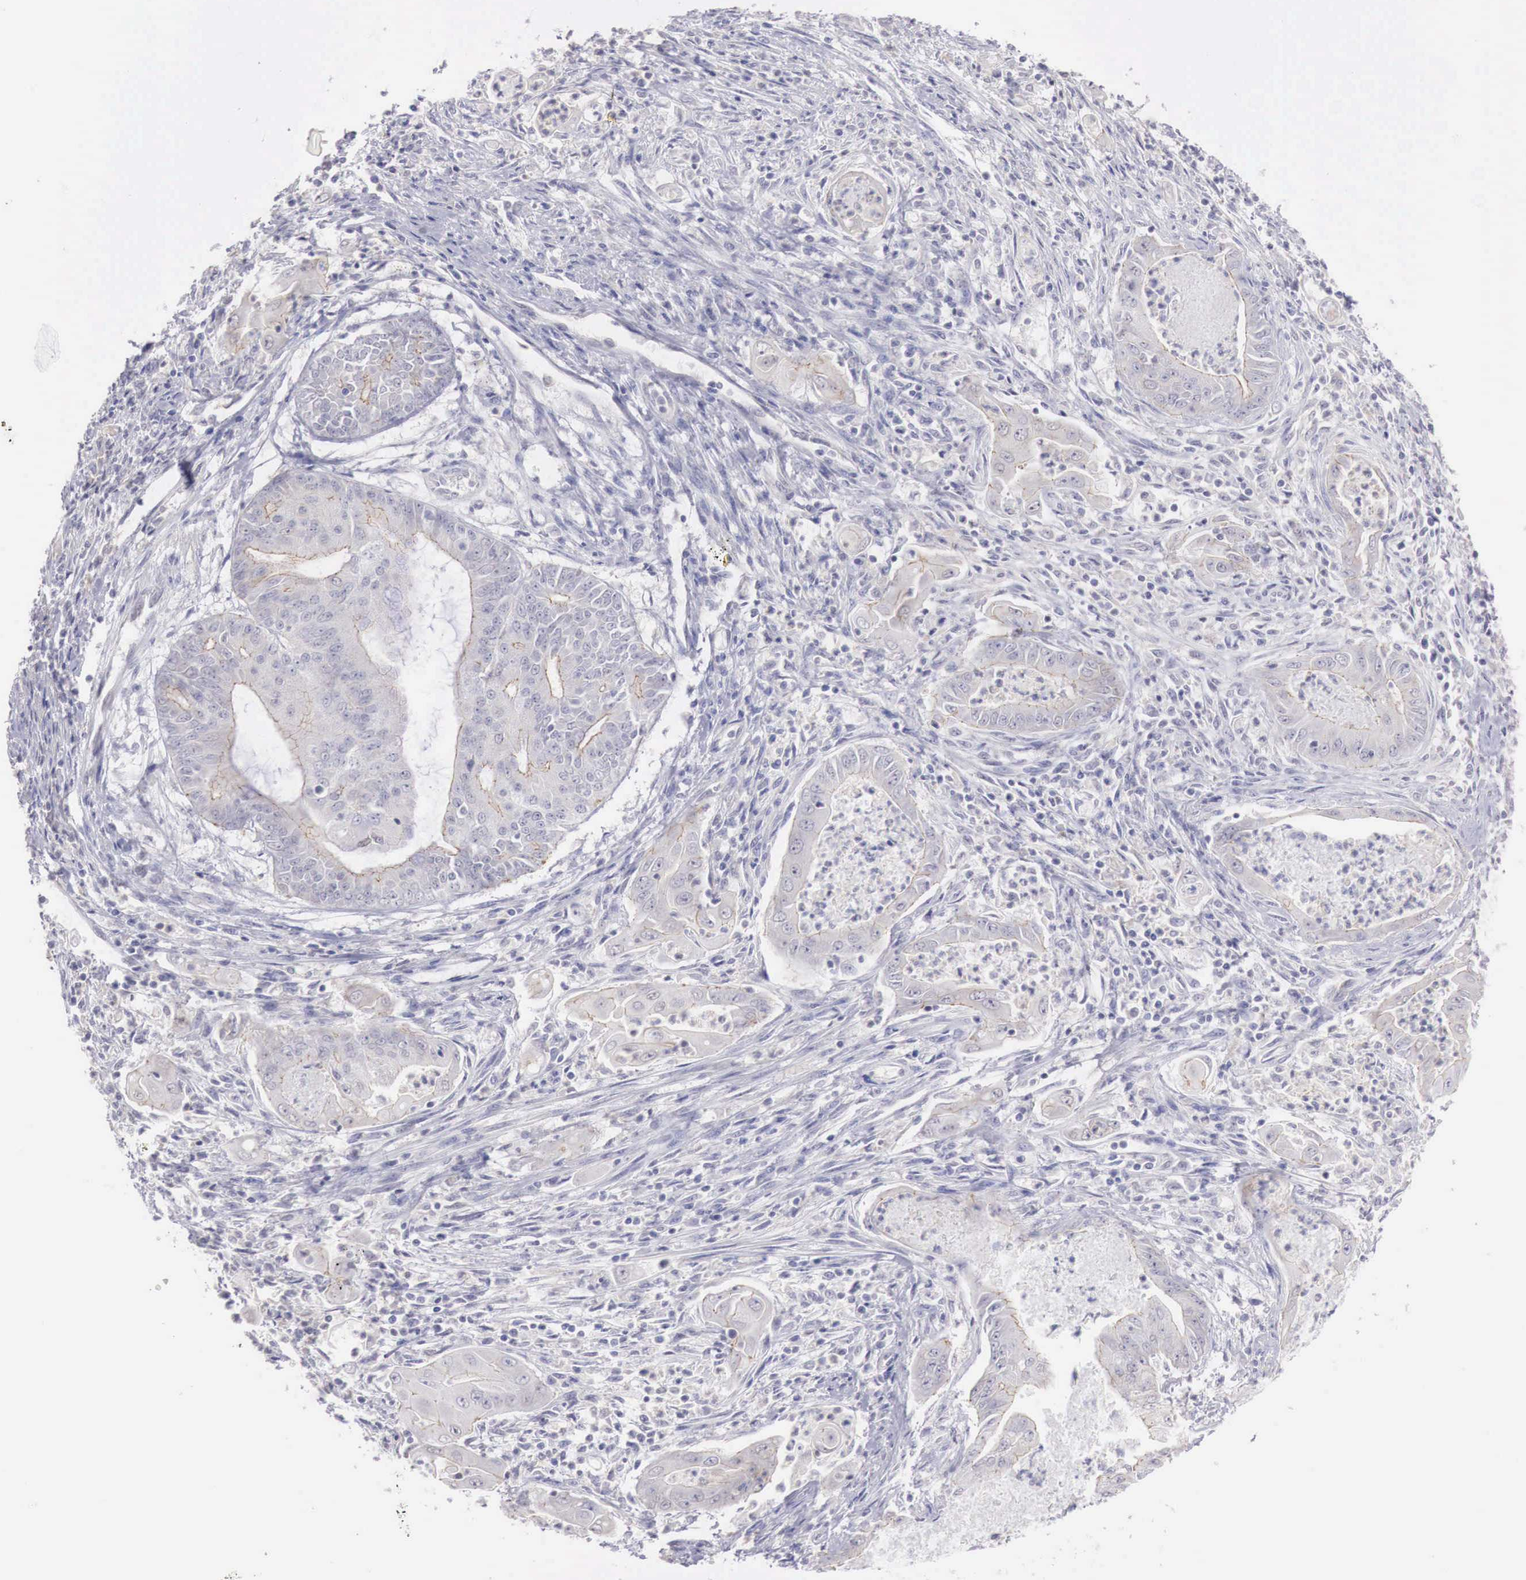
{"staining": {"intensity": "negative", "quantity": "none", "location": "none"}, "tissue": "endometrial cancer", "cell_type": "Tumor cells", "image_type": "cancer", "snomed": [{"axis": "morphology", "description": "Adenocarcinoma, NOS"}, {"axis": "topography", "description": "Endometrium"}], "caption": "Immunohistochemistry (IHC) photomicrograph of neoplastic tissue: endometrial cancer stained with DAB (3,3'-diaminobenzidine) shows no significant protein positivity in tumor cells.", "gene": "TRIM13", "patient": {"sex": "female", "age": 63}}